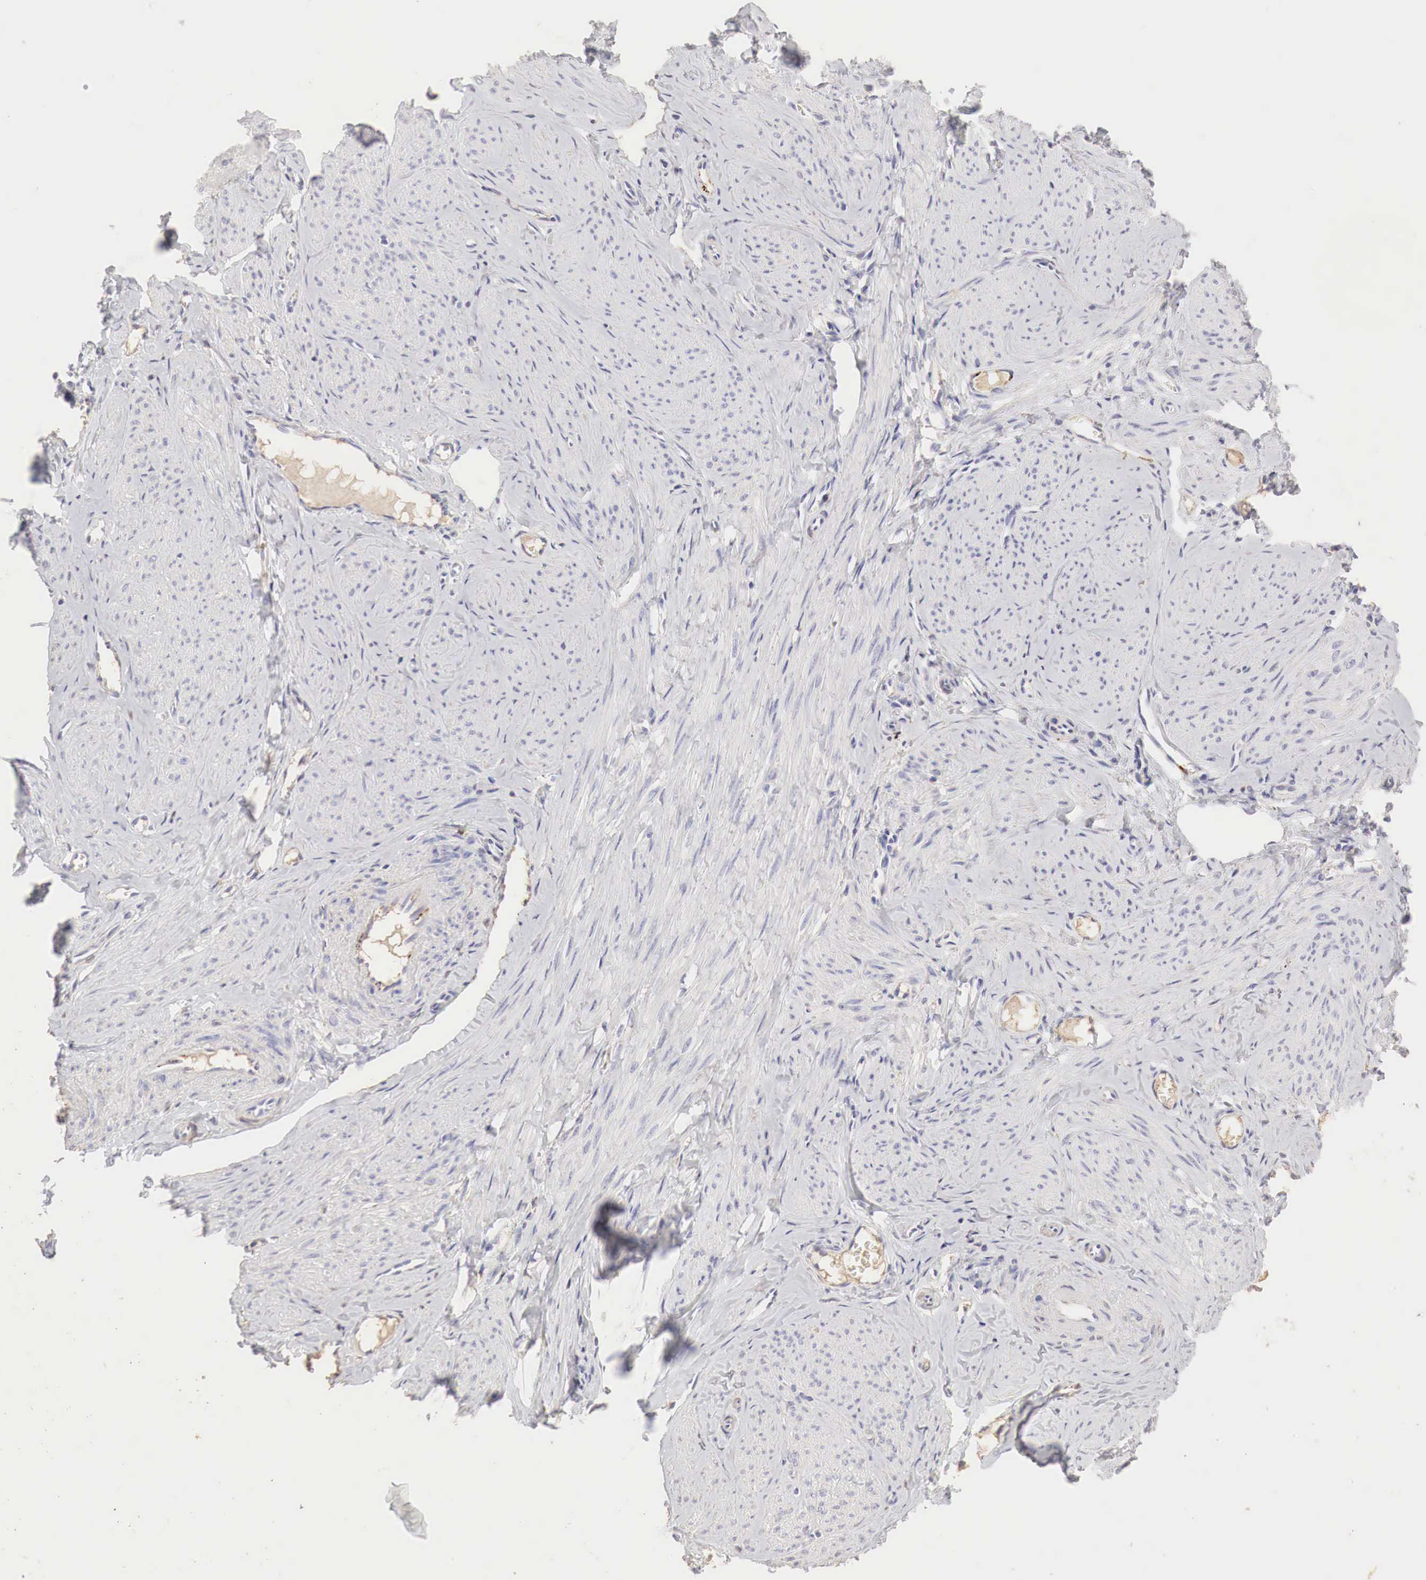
{"staining": {"intensity": "negative", "quantity": "none", "location": "none"}, "tissue": "smooth muscle", "cell_type": "Smooth muscle cells", "image_type": "normal", "snomed": [{"axis": "morphology", "description": "Normal tissue, NOS"}, {"axis": "topography", "description": "Uterus"}], "caption": "Photomicrograph shows no protein expression in smooth muscle cells of unremarkable smooth muscle.", "gene": "OTC", "patient": {"sex": "female", "age": 45}}